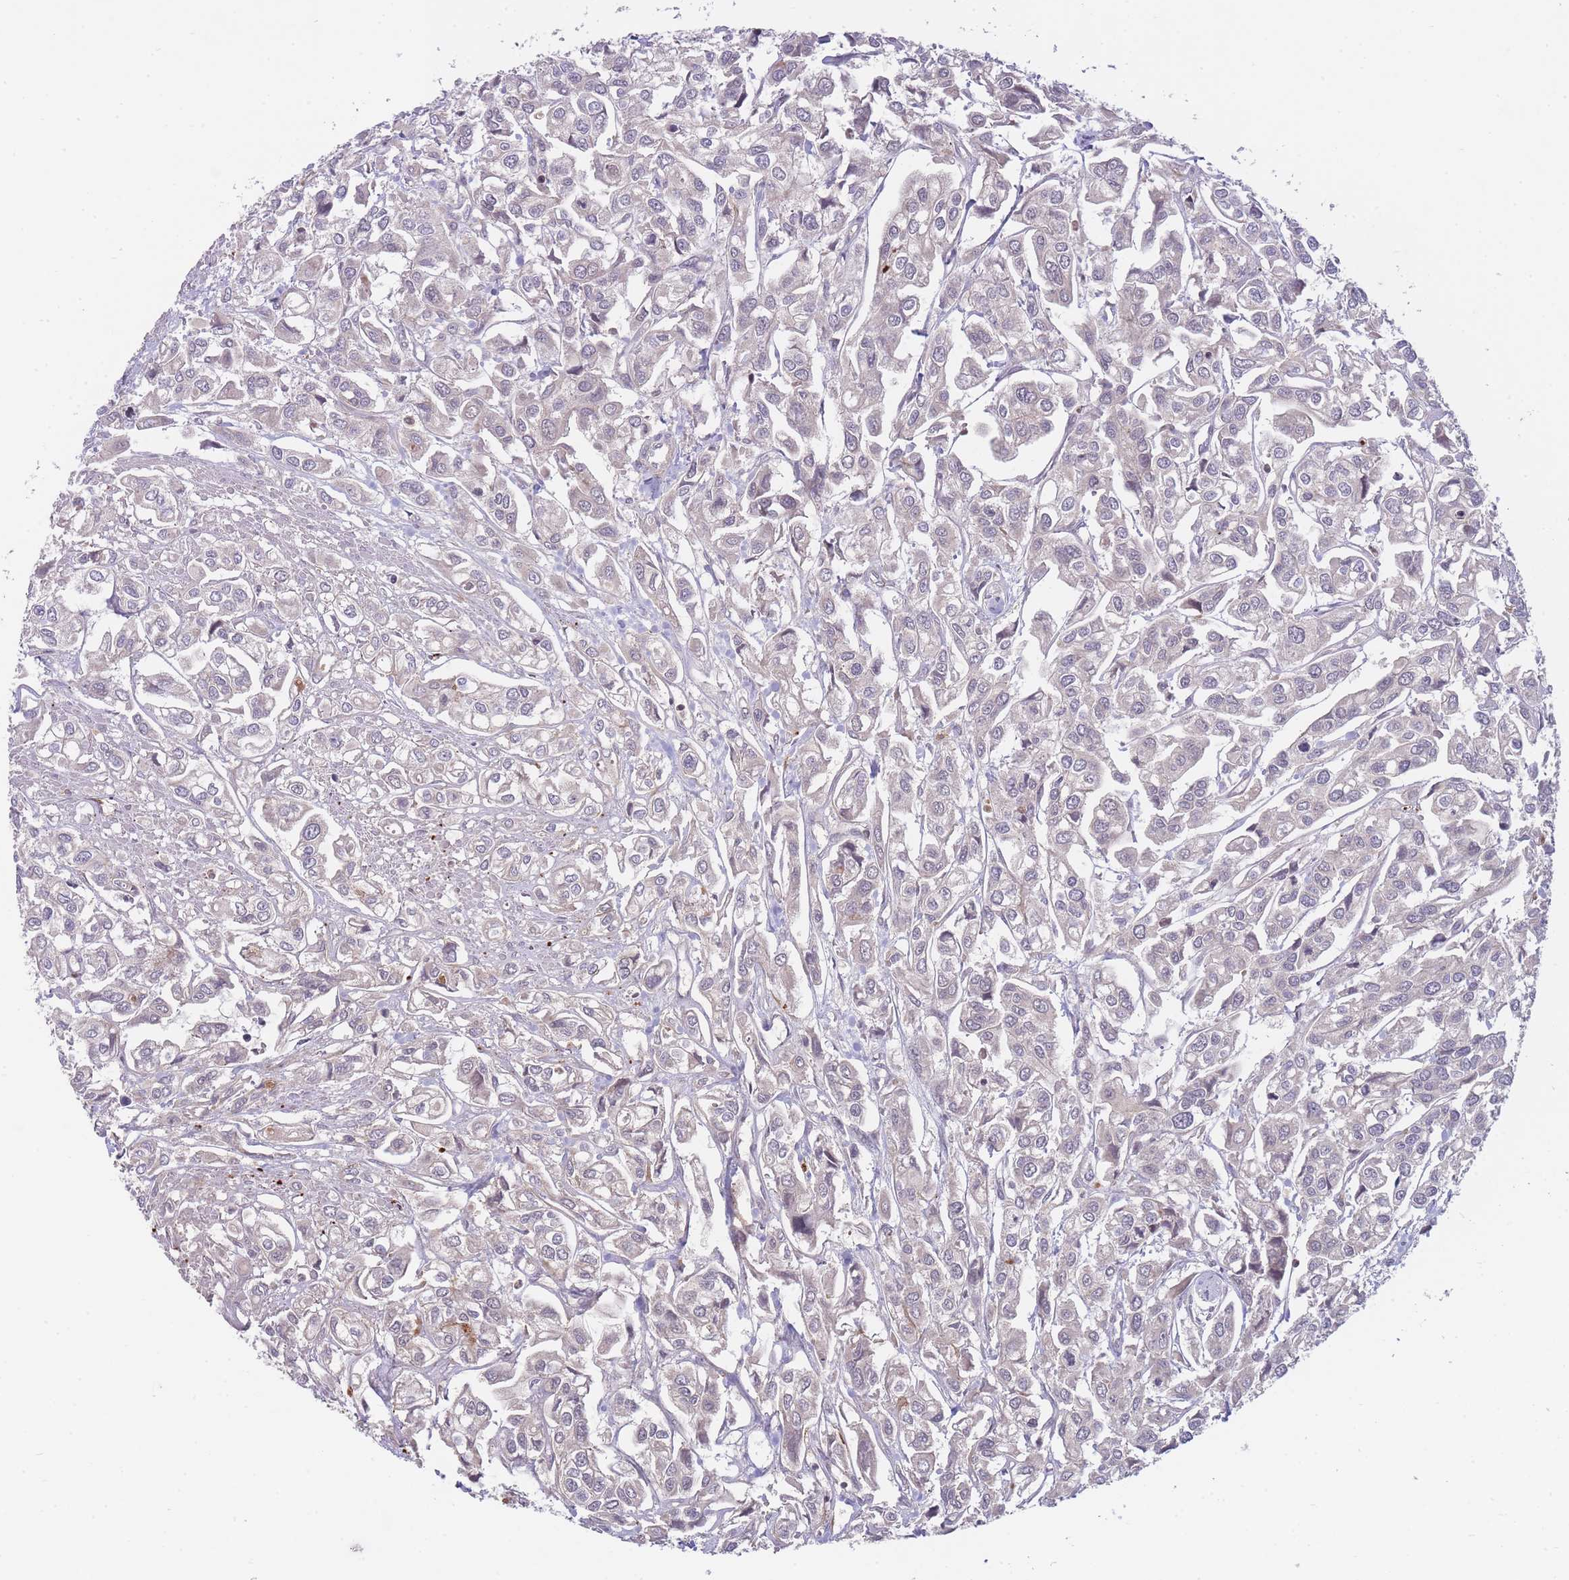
{"staining": {"intensity": "negative", "quantity": "none", "location": "none"}, "tissue": "urothelial cancer", "cell_type": "Tumor cells", "image_type": "cancer", "snomed": [{"axis": "morphology", "description": "Urothelial carcinoma, High grade"}, {"axis": "topography", "description": "Urinary bladder"}], "caption": "Image shows no protein staining in tumor cells of urothelial carcinoma (high-grade) tissue. The staining was performed using DAB (3,3'-diaminobenzidine) to visualize the protein expression in brown, while the nuclei were stained in blue with hematoxylin (Magnification: 20x).", "gene": "RALGDS", "patient": {"sex": "male", "age": 67}}